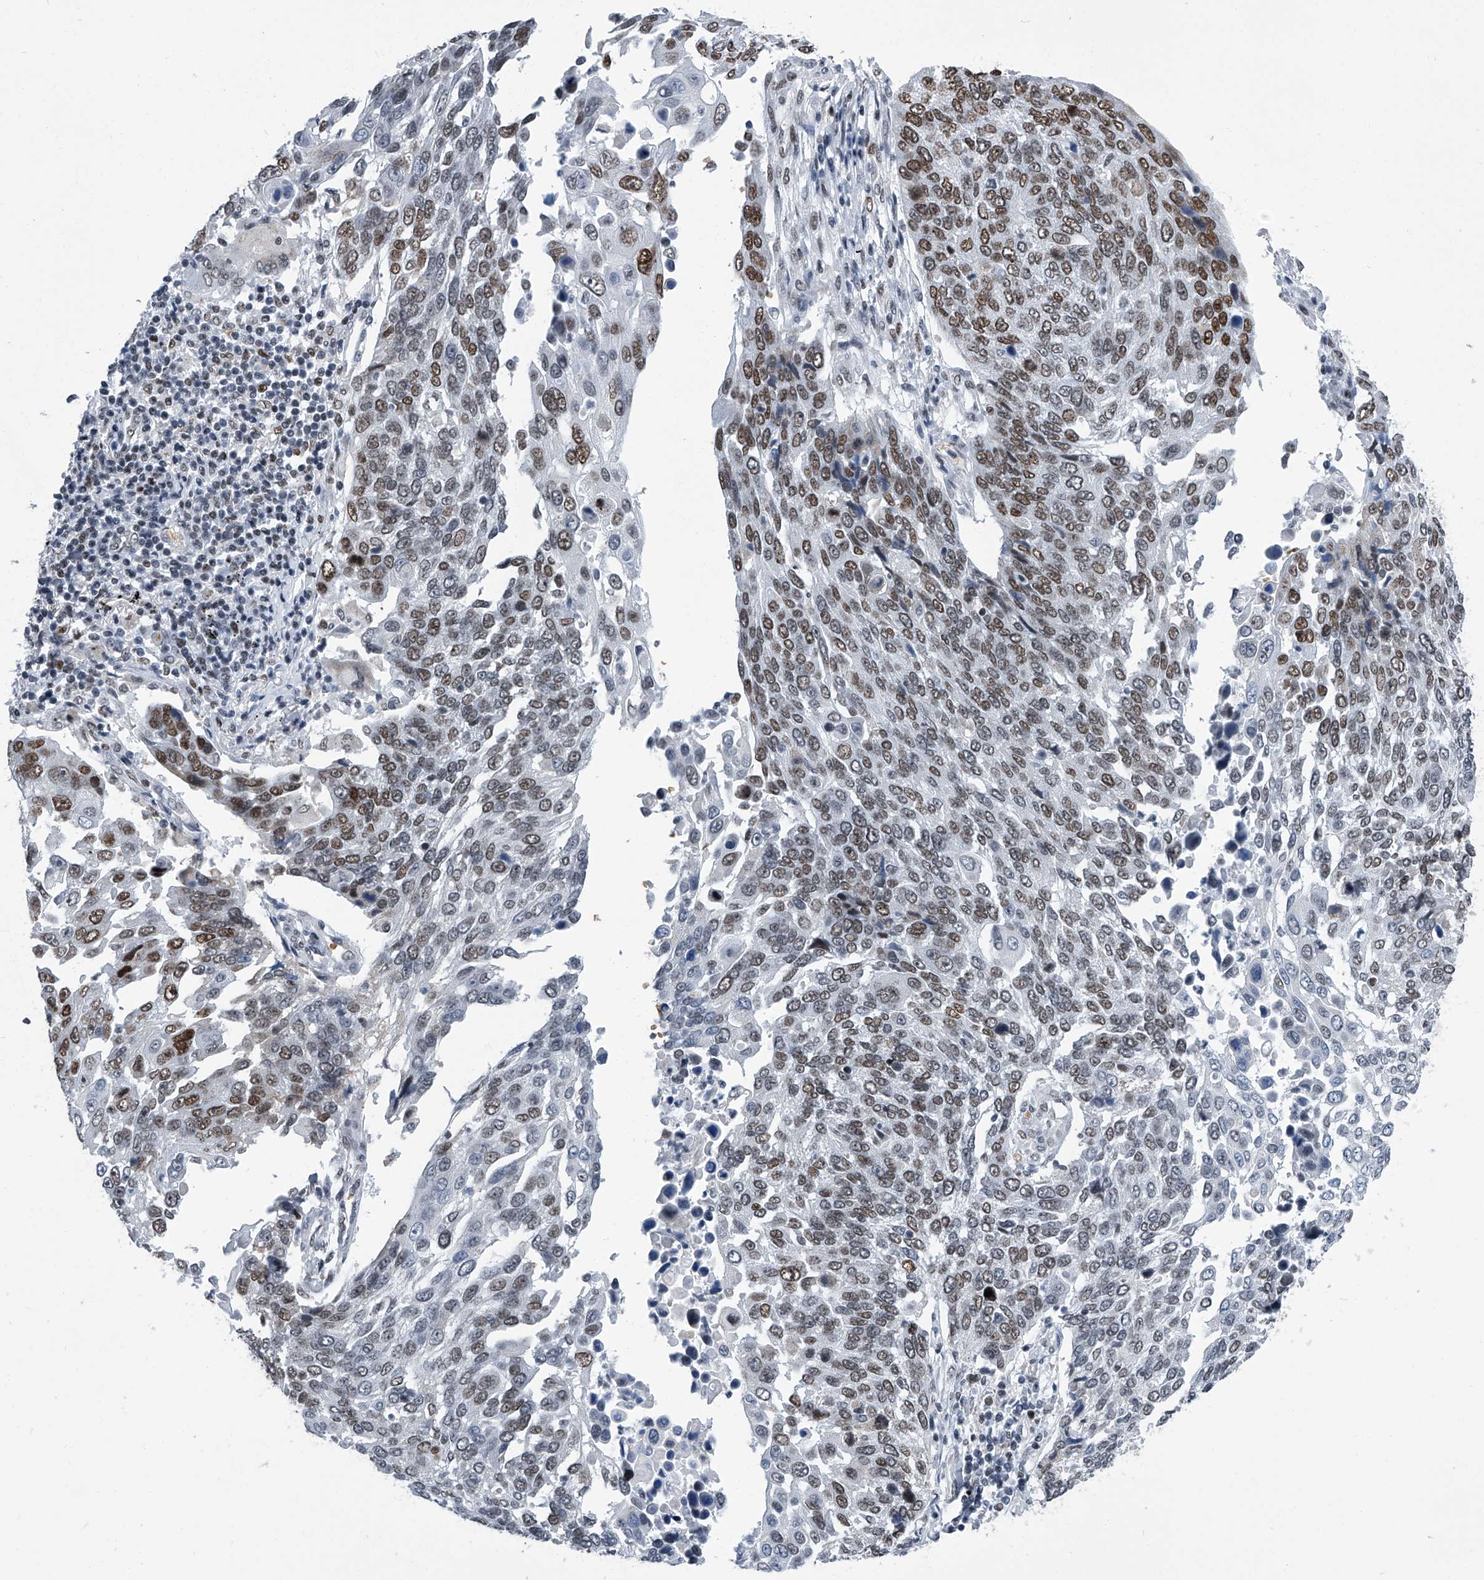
{"staining": {"intensity": "moderate", "quantity": ">75%", "location": "nuclear"}, "tissue": "lung cancer", "cell_type": "Tumor cells", "image_type": "cancer", "snomed": [{"axis": "morphology", "description": "Squamous cell carcinoma, NOS"}, {"axis": "topography", "description": "Lung"}], "caption": "Lung squamous cell carcinoma stained for a protein demonstrates moderate nuclear positivity in tumor cells. (Brightfield microscopy of DAB IHC at high magnification).", "gene": "SIM2", "patient": {"sex": "male", "age": 66}}